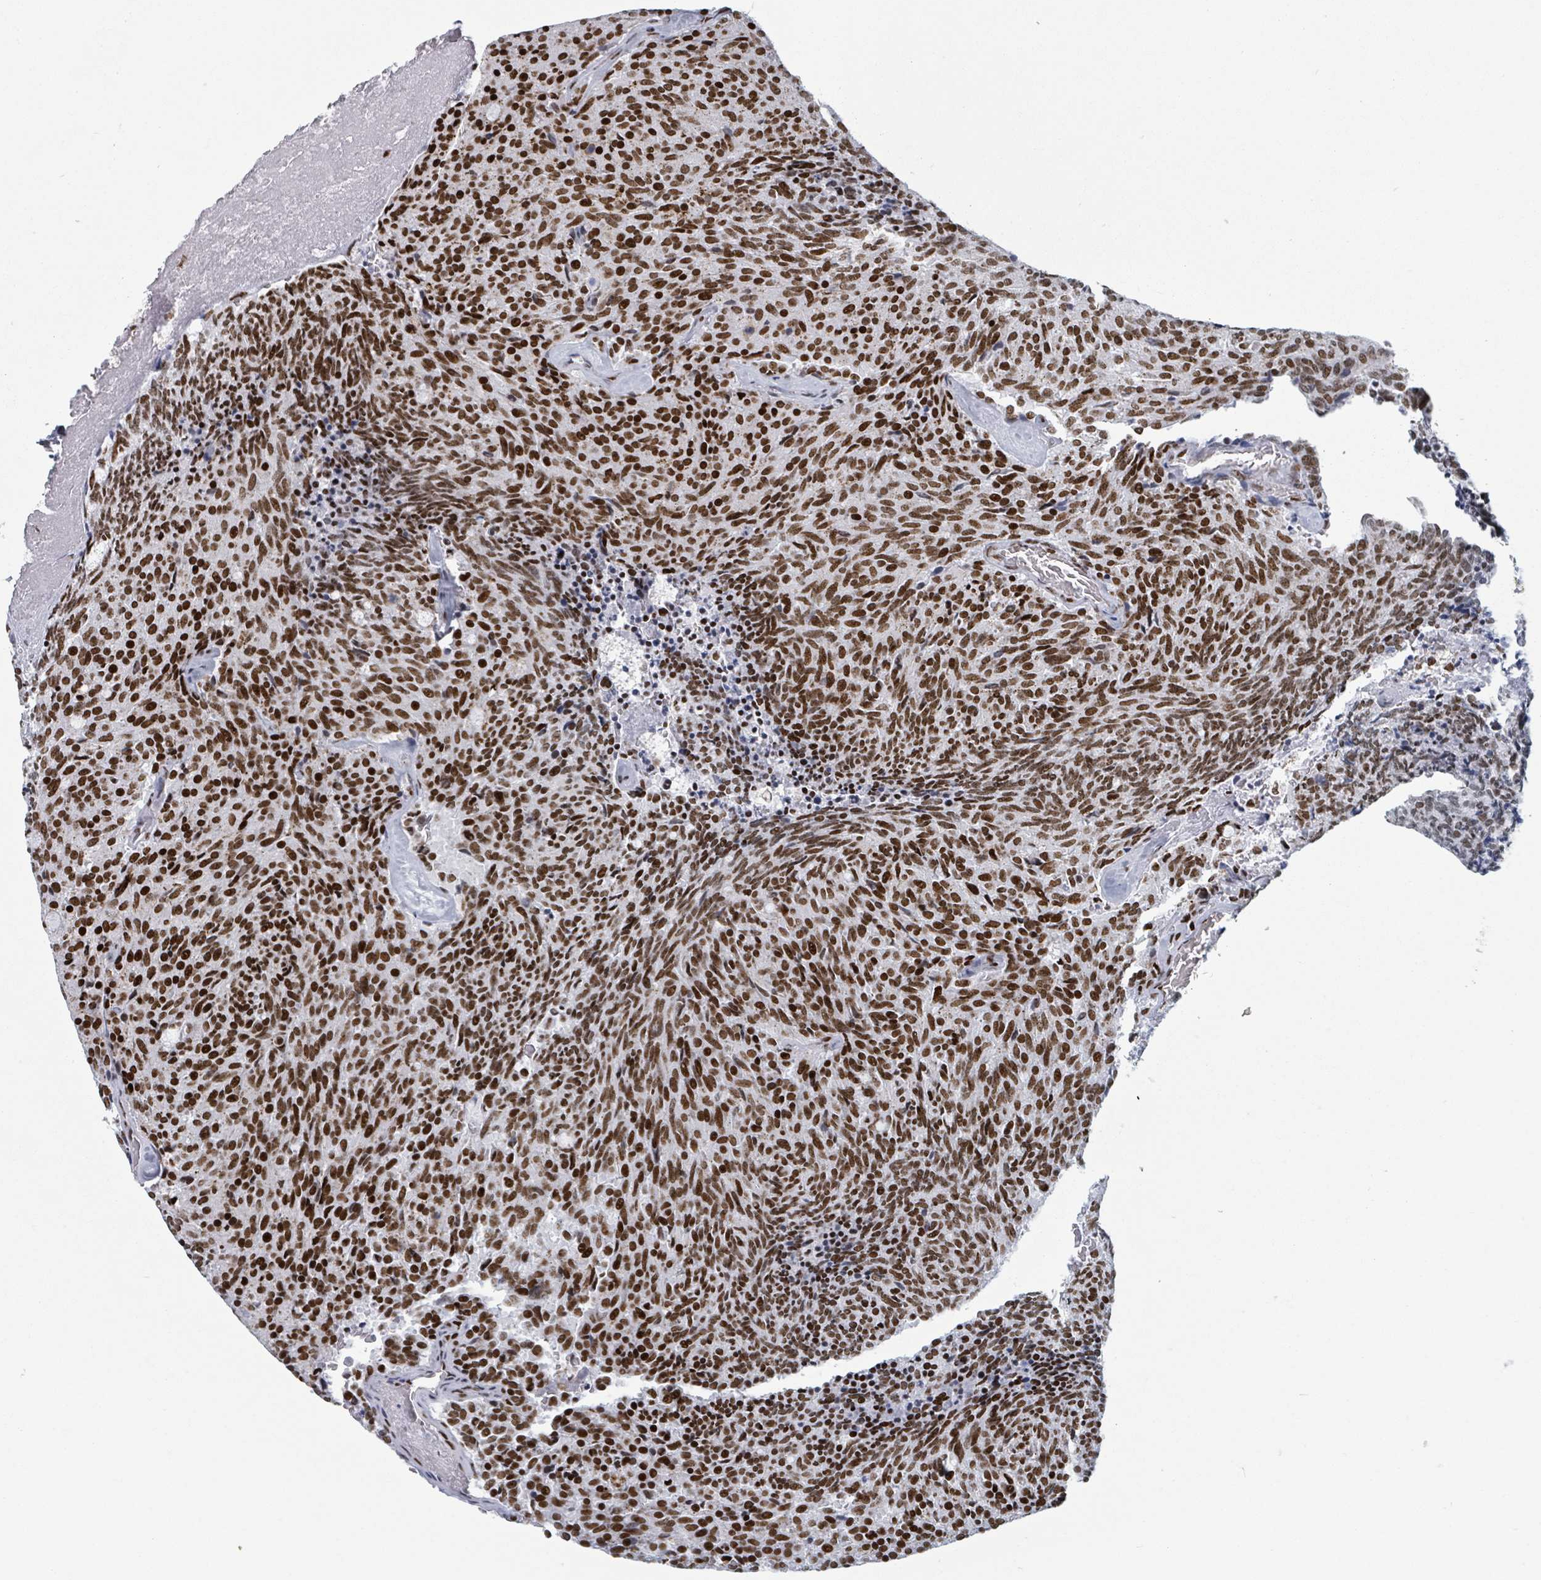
{"staining": {"intensity": "strong", "quantity": ">75%", "location": "nuclear"}, "tissue": "carcinoid", "cell_type": "Tumor cells", "image_type": "cancer", "snomed": [{"axis": "morphology", "description": "Carcinoid, malignant, NOS"}, {"axis": "topography", "description": "Pancreas"}], "caption": "Carcinoid tissue demonstrates strong nuclear expression in about >75% of tumor cells", "gene": "DHX16", "patient": {"sex": "female", "age": 54}}